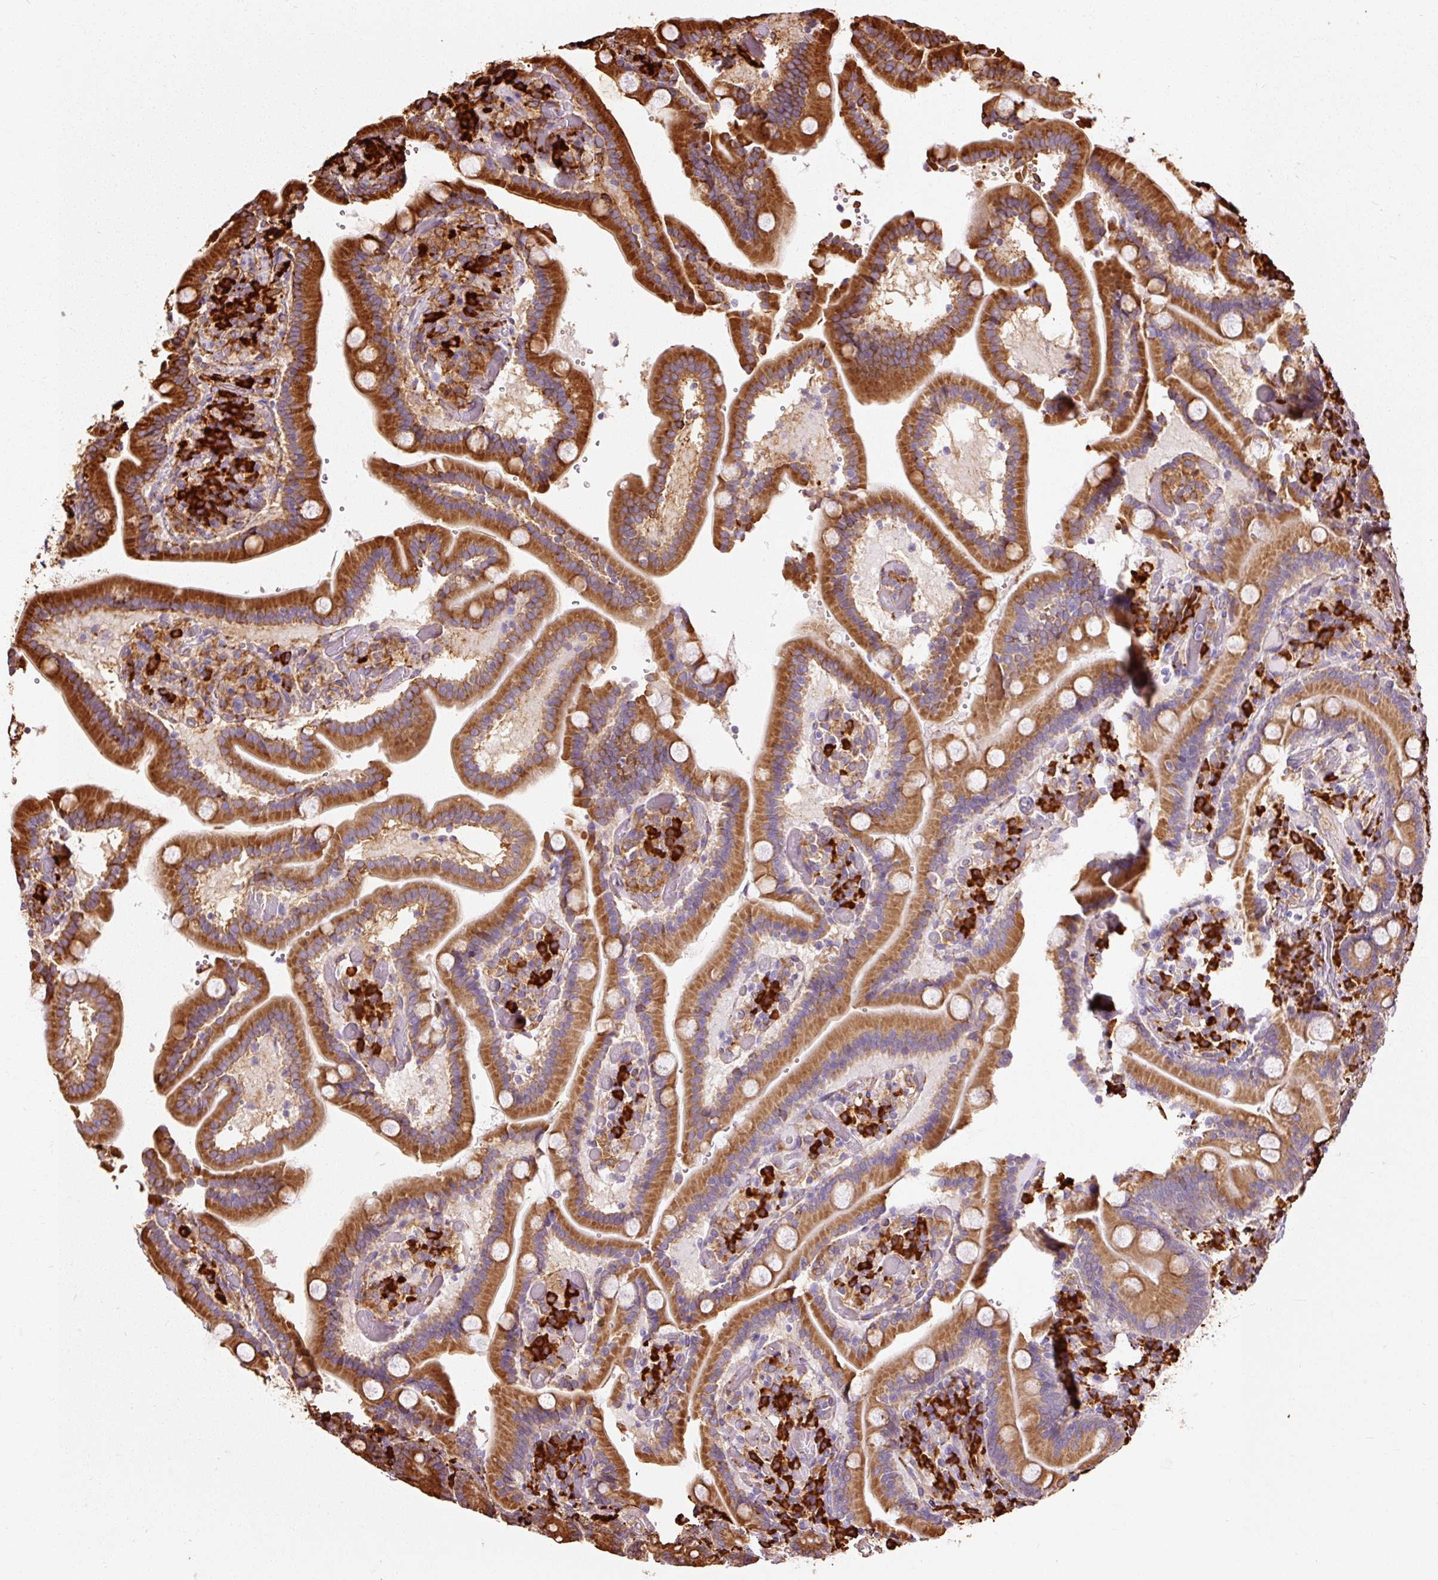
{"staining": {"intensity": "strong", "quantity": ">75%", "location": "cytoplasmic/membranous"}, "tissue": "duodenum", "cell_type": "Glandular cells", "image_type": "normal", "snomed": [{"axis": "morphology", "description": "Normal tissue, NOS"}, {"axis": "topography", "description": "Duodenum"}], "caption": "The photomicrograph reveals a brown stain indicating the presence of a protein in the cytoplasmic/membranous of glandular cells in duodenum. Nuclei are stained in blue.", "gene": "ENSG00000256500", "patient": {"sex": "female", "age": 62}}